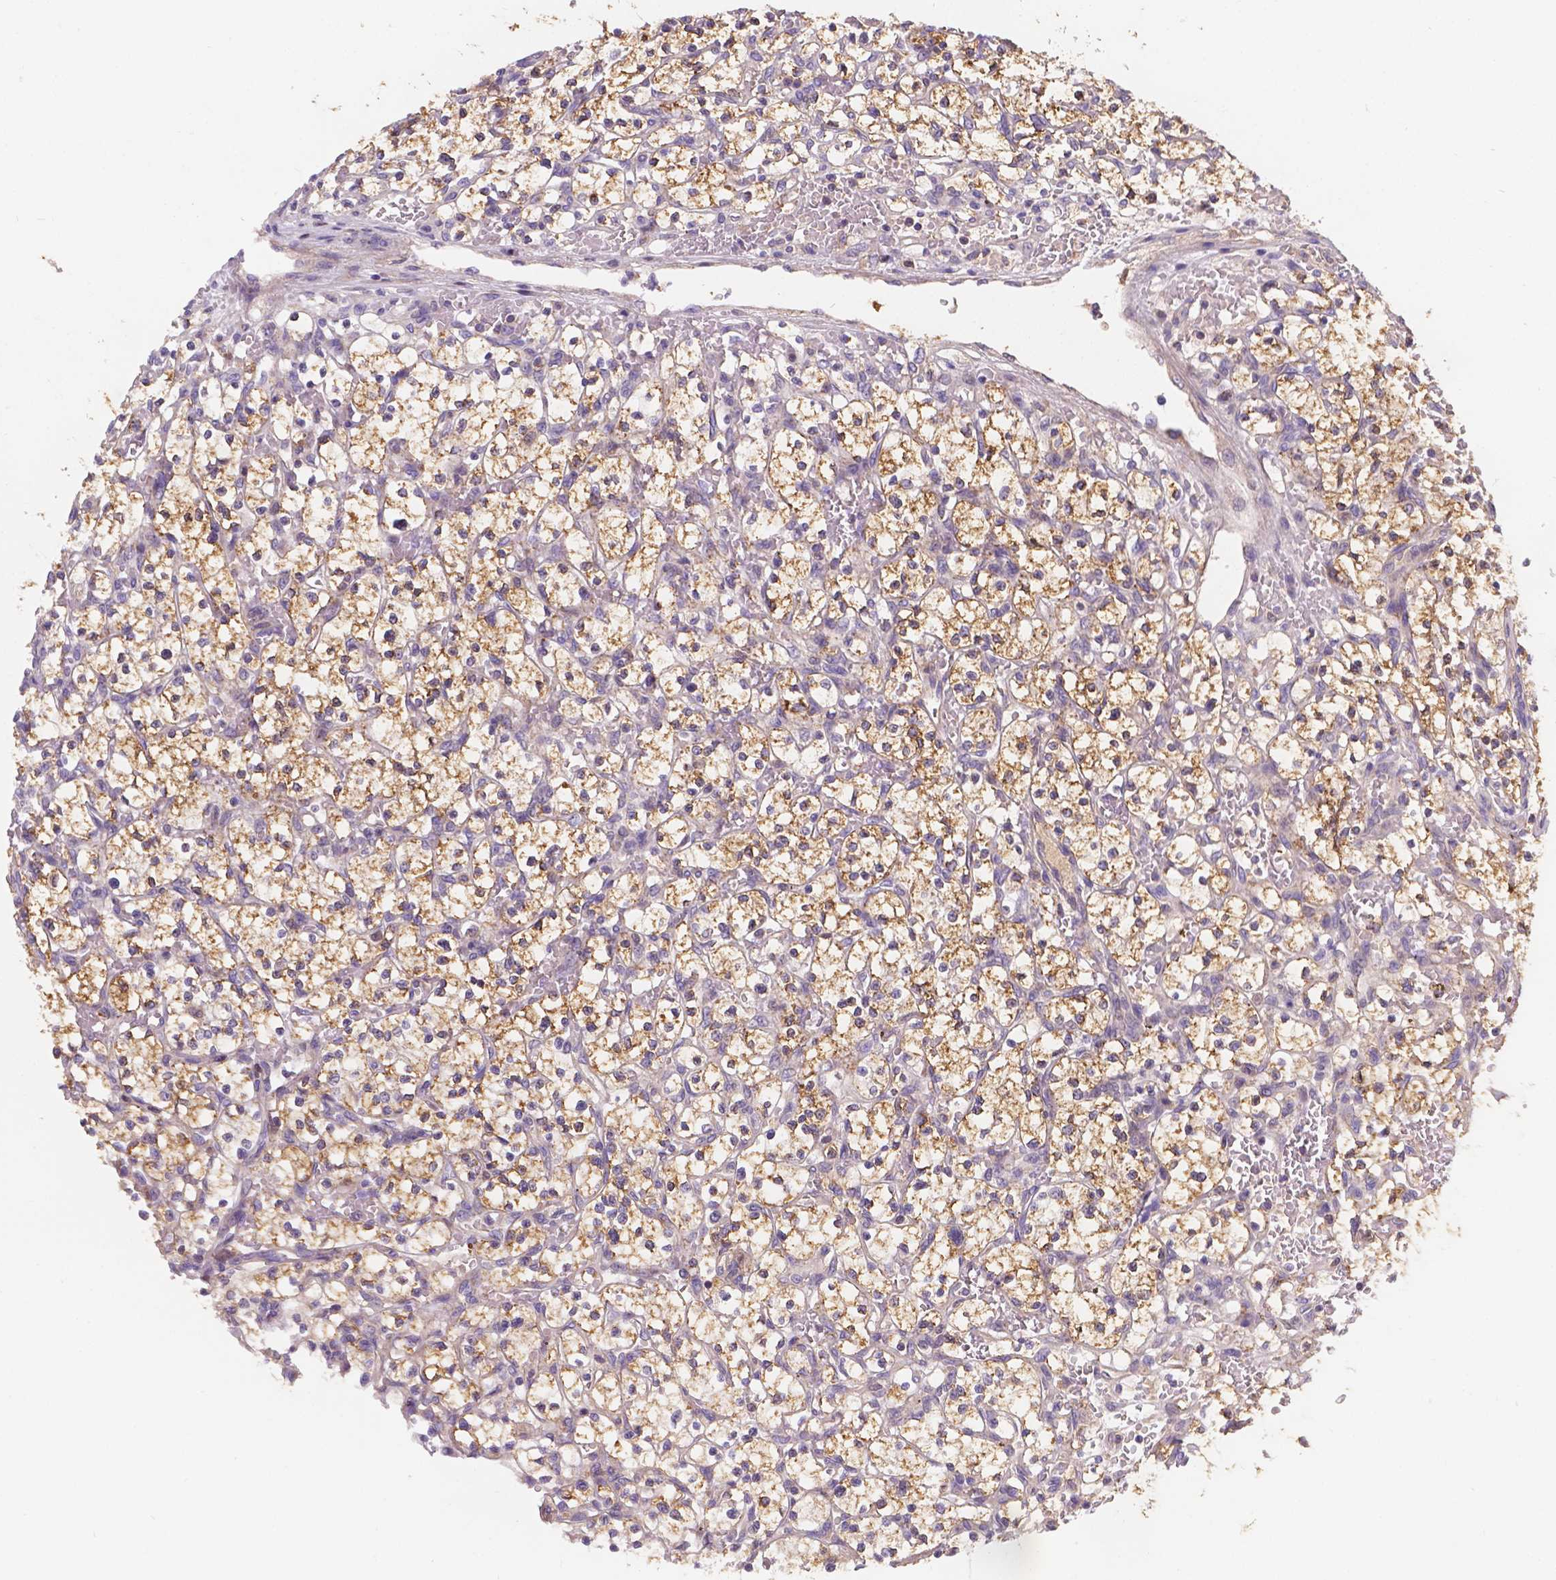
{"staining": {"intensity": "strong", "quantity": ">75%", "location": "cytoplasmic/membranous"}, "tissue": "renal cancer", "cell_type": "Tumor cells", "image_type": "cancer", "snomed": [{"axis": "morphology", "description": "Adenocarcinoma, NOS"}, {"axis": "topography", "description": "Kidney"}], "caption": "Immunohistochemistry (DAB (3,3'-diaminobenzidine)) staining of adenocarcinoma (renal) displays strong cytoplasmic/membranous protein staining in approximately >75% of tumor cells.", "gene": "CDK10", "patient": {"sex": "female", "age": 64}}